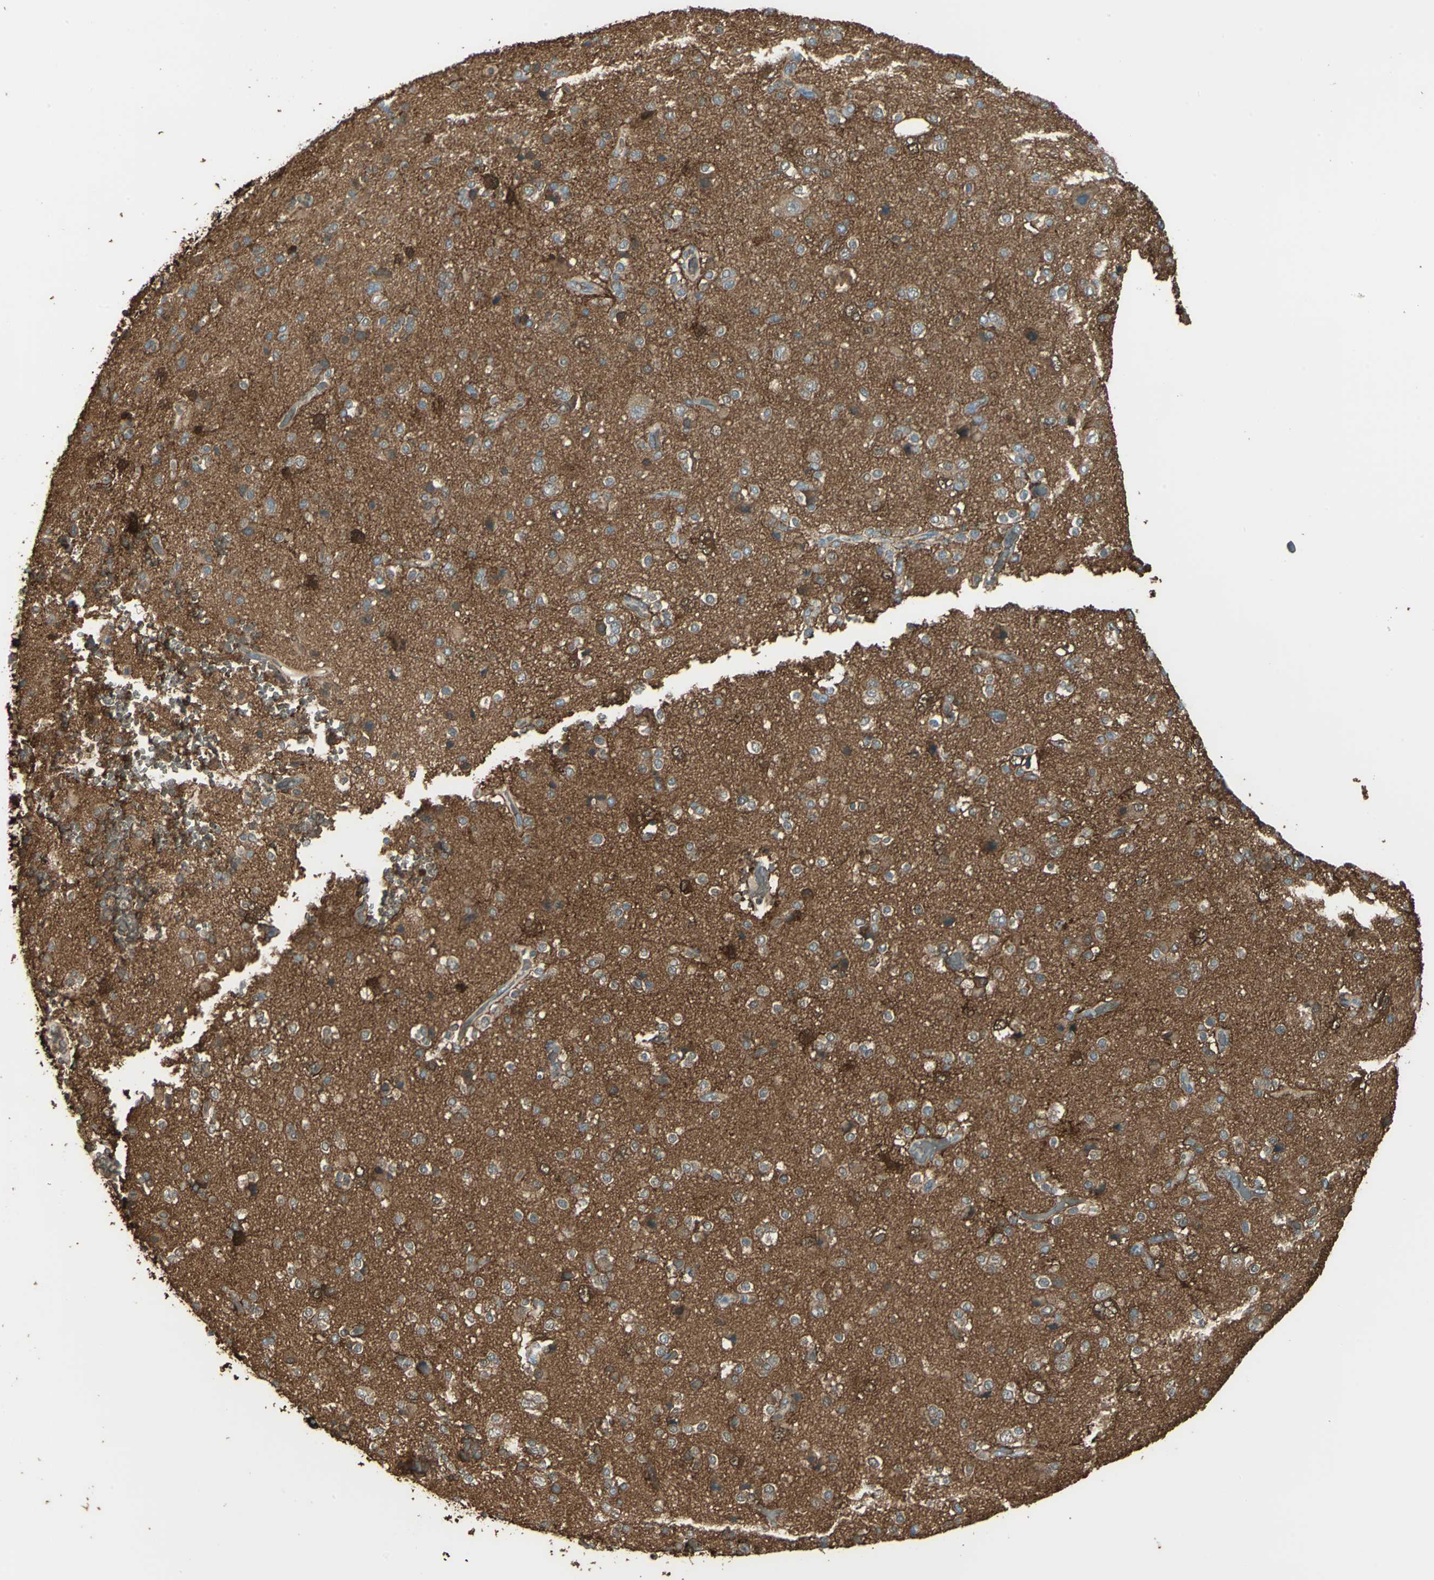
{"staining": {"intensity": "strong", "quantity": "<25%", "location": "cytoplasmic/membranous,nuclear"}, "tissue": "glioma", "cell_type": "Tumor cells", "image_type": "cancer", "snomed": [{"axis": "morphology", "description": "Glioma, malignant, High grade"}, {"axis": "topography", "description": "Brain"}], "caption": "This photomicrograph displays immunohistochemistry staining of human malignant glioma (high-grade), with medium strong cytoplasmic/membranous and nuclear expression in about <25% of tumor cells.", "gene": "DDAH1", "patient": {"sex": "male", "age": 47}}